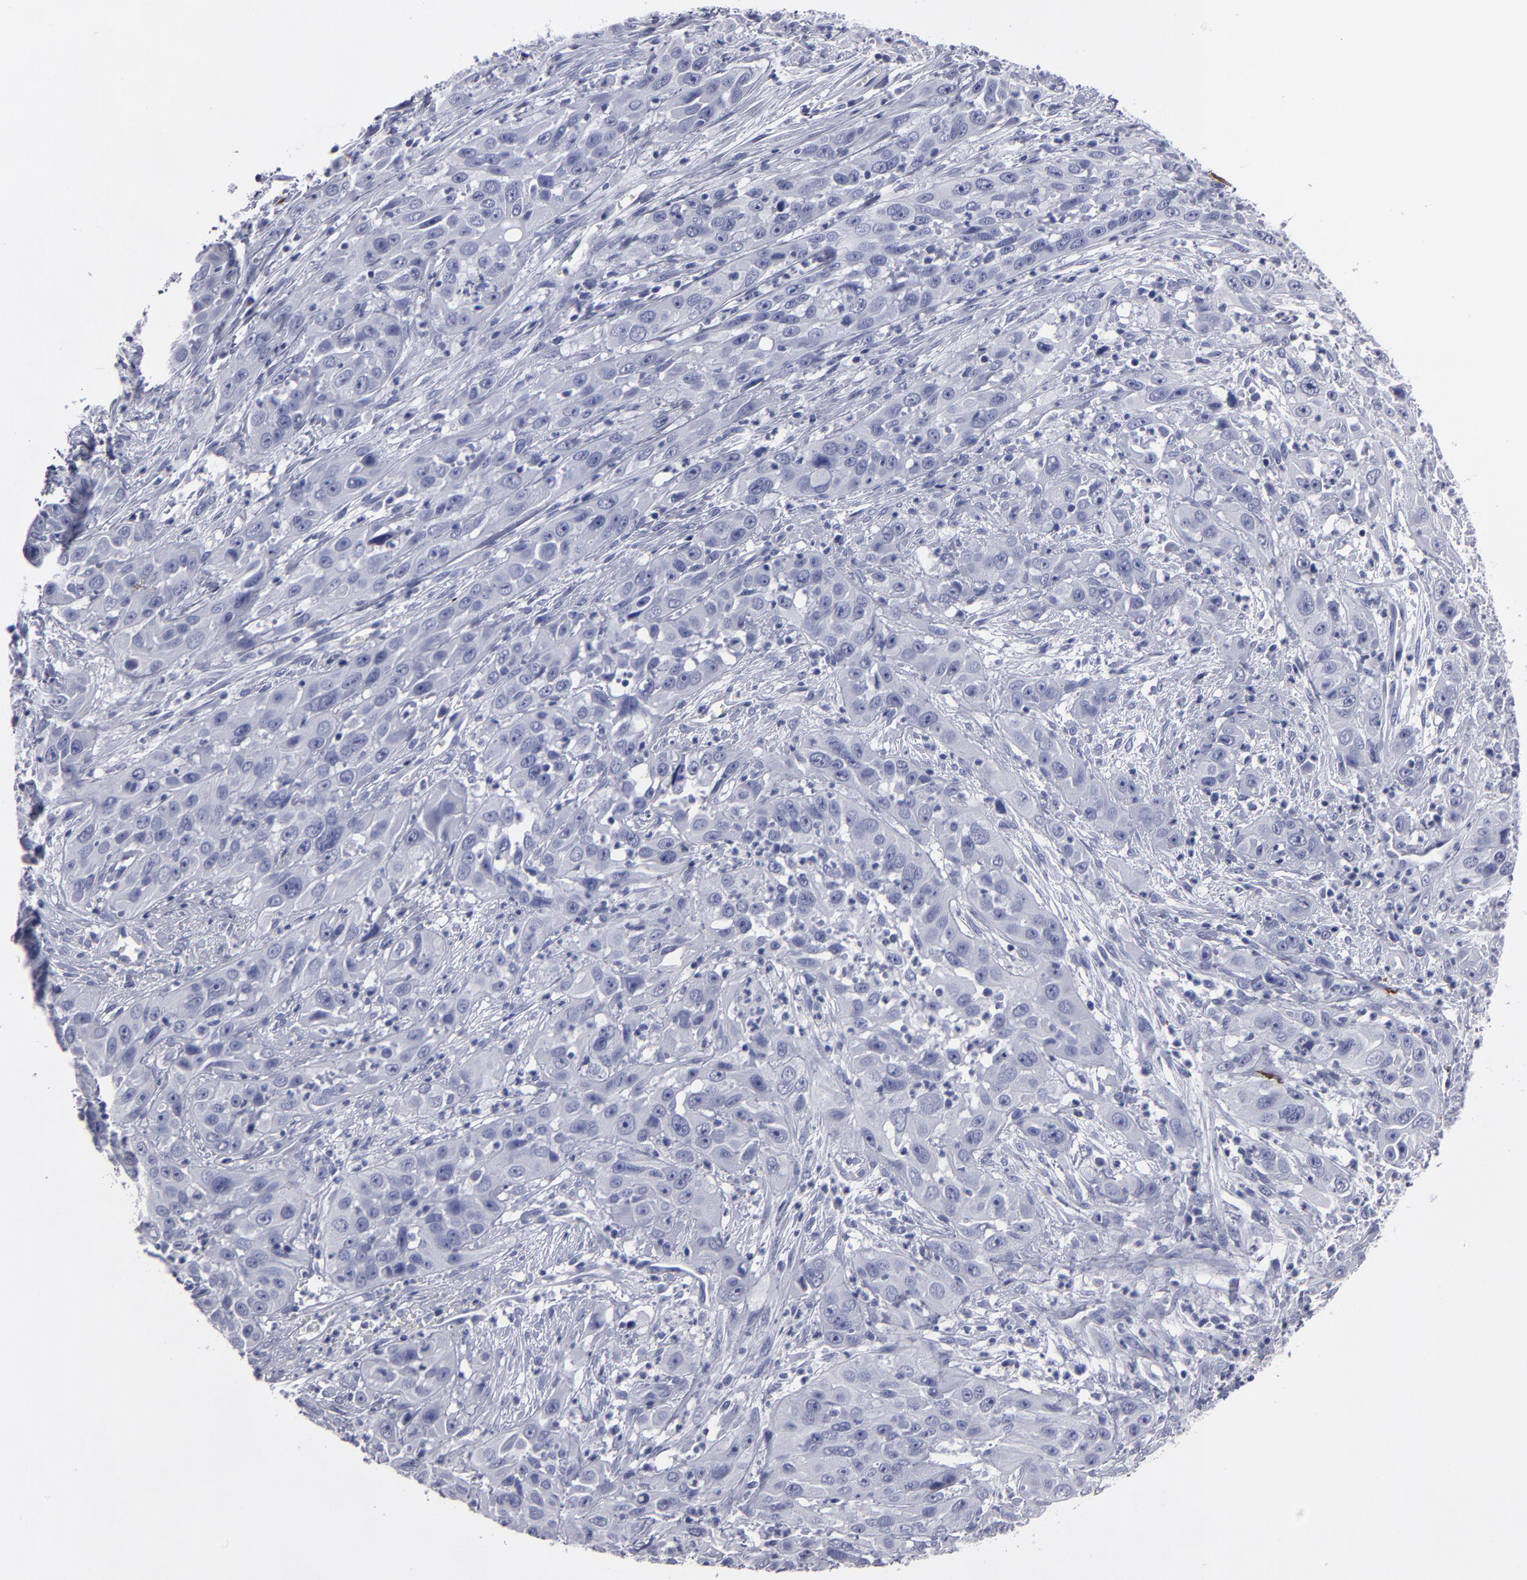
{"staining": {"intensity": "negative", "quantity": "none", "location": "none"}, "tissue": "cervical cancer", "cell_type": "Tumor cells", "image_type": "cancer", "snomed": [{"axis": "morphology", "description": "Squamous cell carcinoma, NOS"}, {"axis": "topography", "description": "Cervix"}], "caption": "The IHC image has no significant staining in tumor cells of squamous cell carcinoma (cervical) tissue. The staining is performed using DAB brown chromogen with nuclei counter-stained in using hematoxylin.", "gene": "CADM3", "patient": {"sex": "female", "age": 32}}